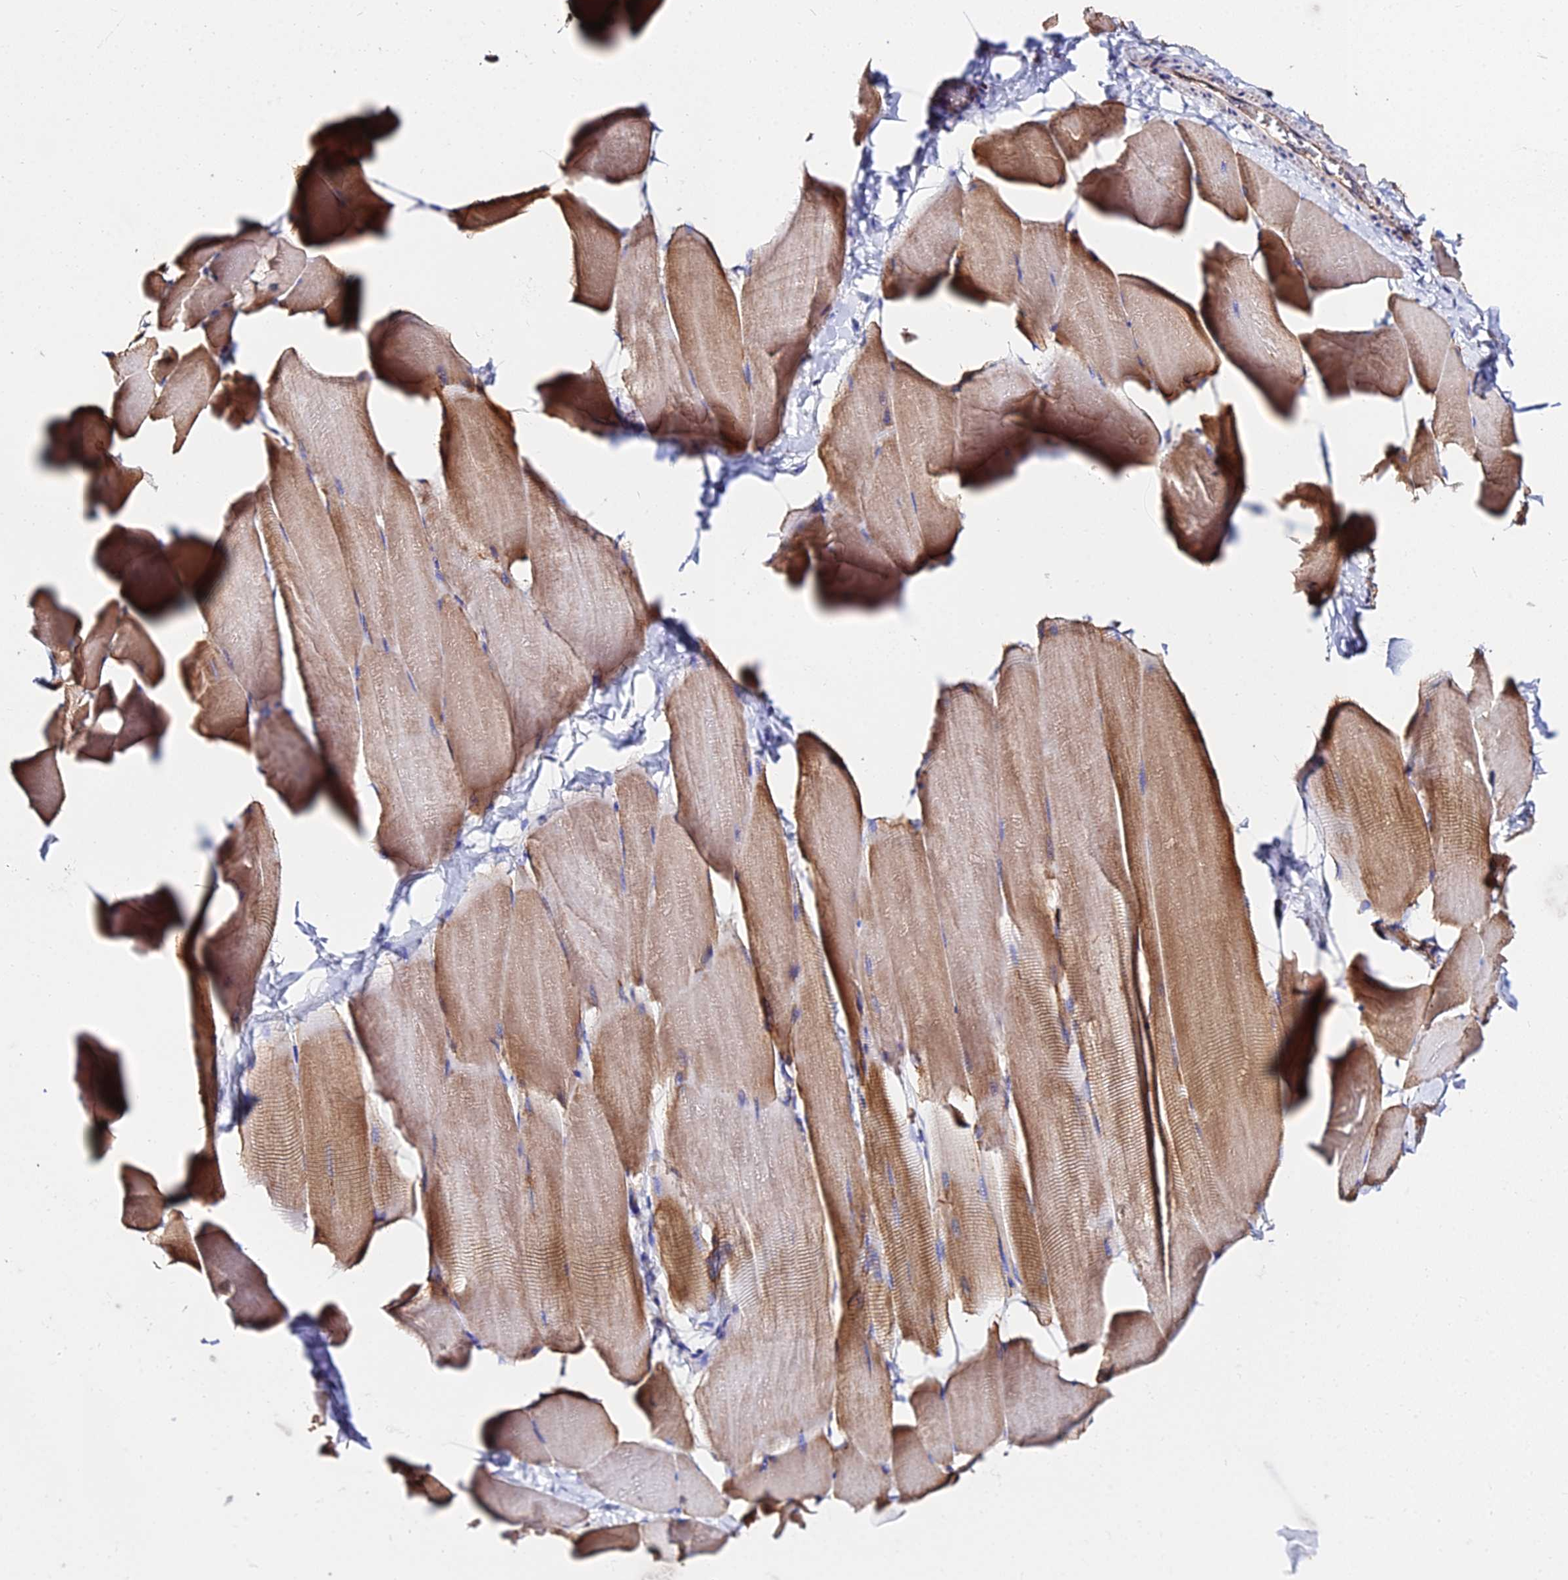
{"staining": {"intensity": "moderate", "quantity": "25%-75%", "location": "cytoplasmic/membranous"}, "tissue": "skeletal muscle", "cell_type": "Myocytes", "image_type": "normal", "snomed": [{"axis": "morphology", "description": "Normal tissue, NOS"}, {"axis": "topography", "description": "Skeletal muscle"}], "caption": "Brown immunohistochemical staining in normal skeletal muscle demonstrates moderate cytoplasmic/membranous positivity in approximately 25%-75% of myocytes.", "gene": "ZNF573", "patient": {"sex": "male", "age": 25}}